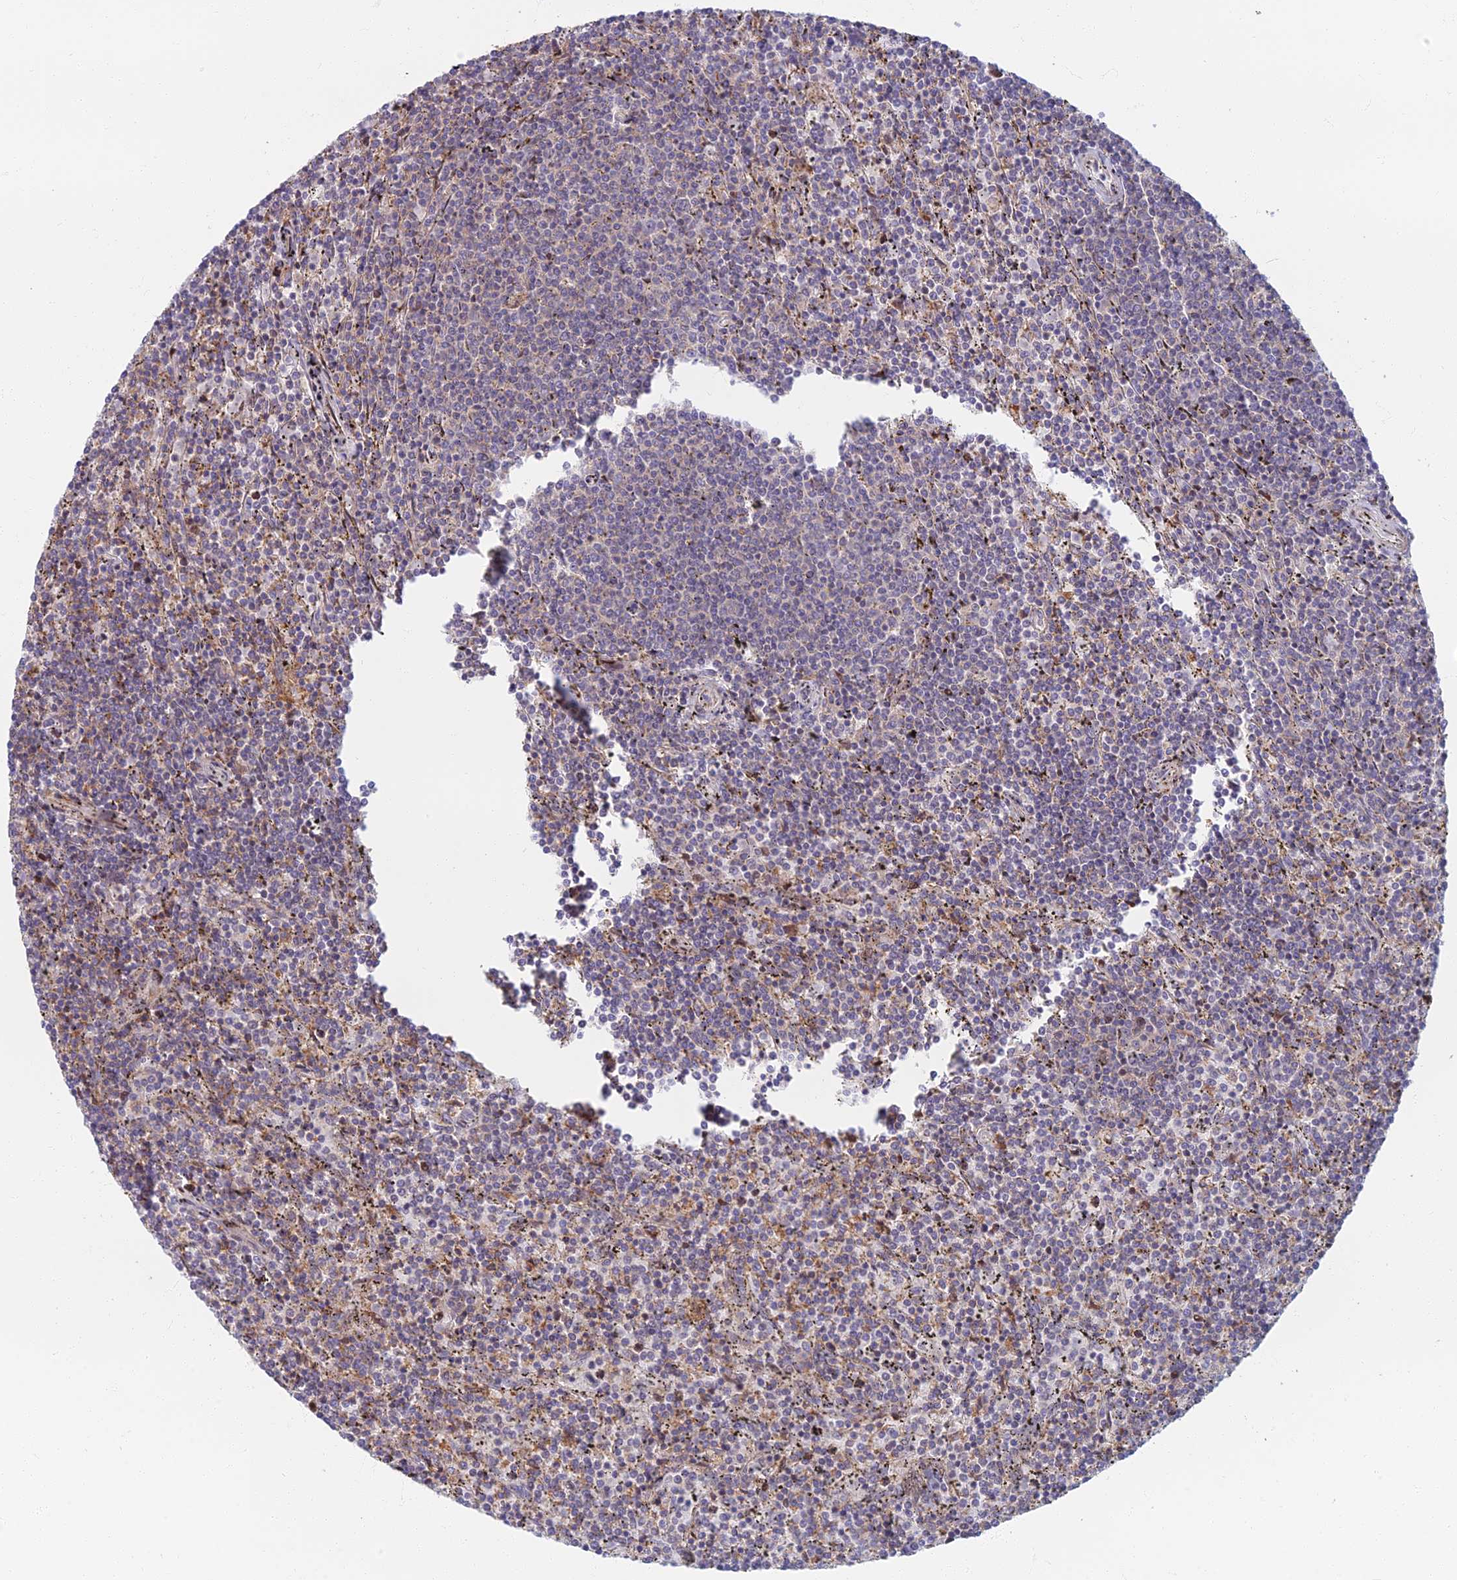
{"staining": {"intensity": "negative", "quantity": "none", "location": "none"}, "tissue": "lymphoma", "cell_type": "Tumor cells", "image_type": "cancer", "snomed": [{"axis": "morphology", "description": "Malignant lymphoma, non-Hodgkin's type, Low grade"}, {"axis": "topography", "description": "Spleen"}], "caption": "Immunohistochemical staining of human lymphoma shows no significant positivity in tumor cells.", "gene": "C15orf40", "patient": {"sex": "female", "age": 50}}